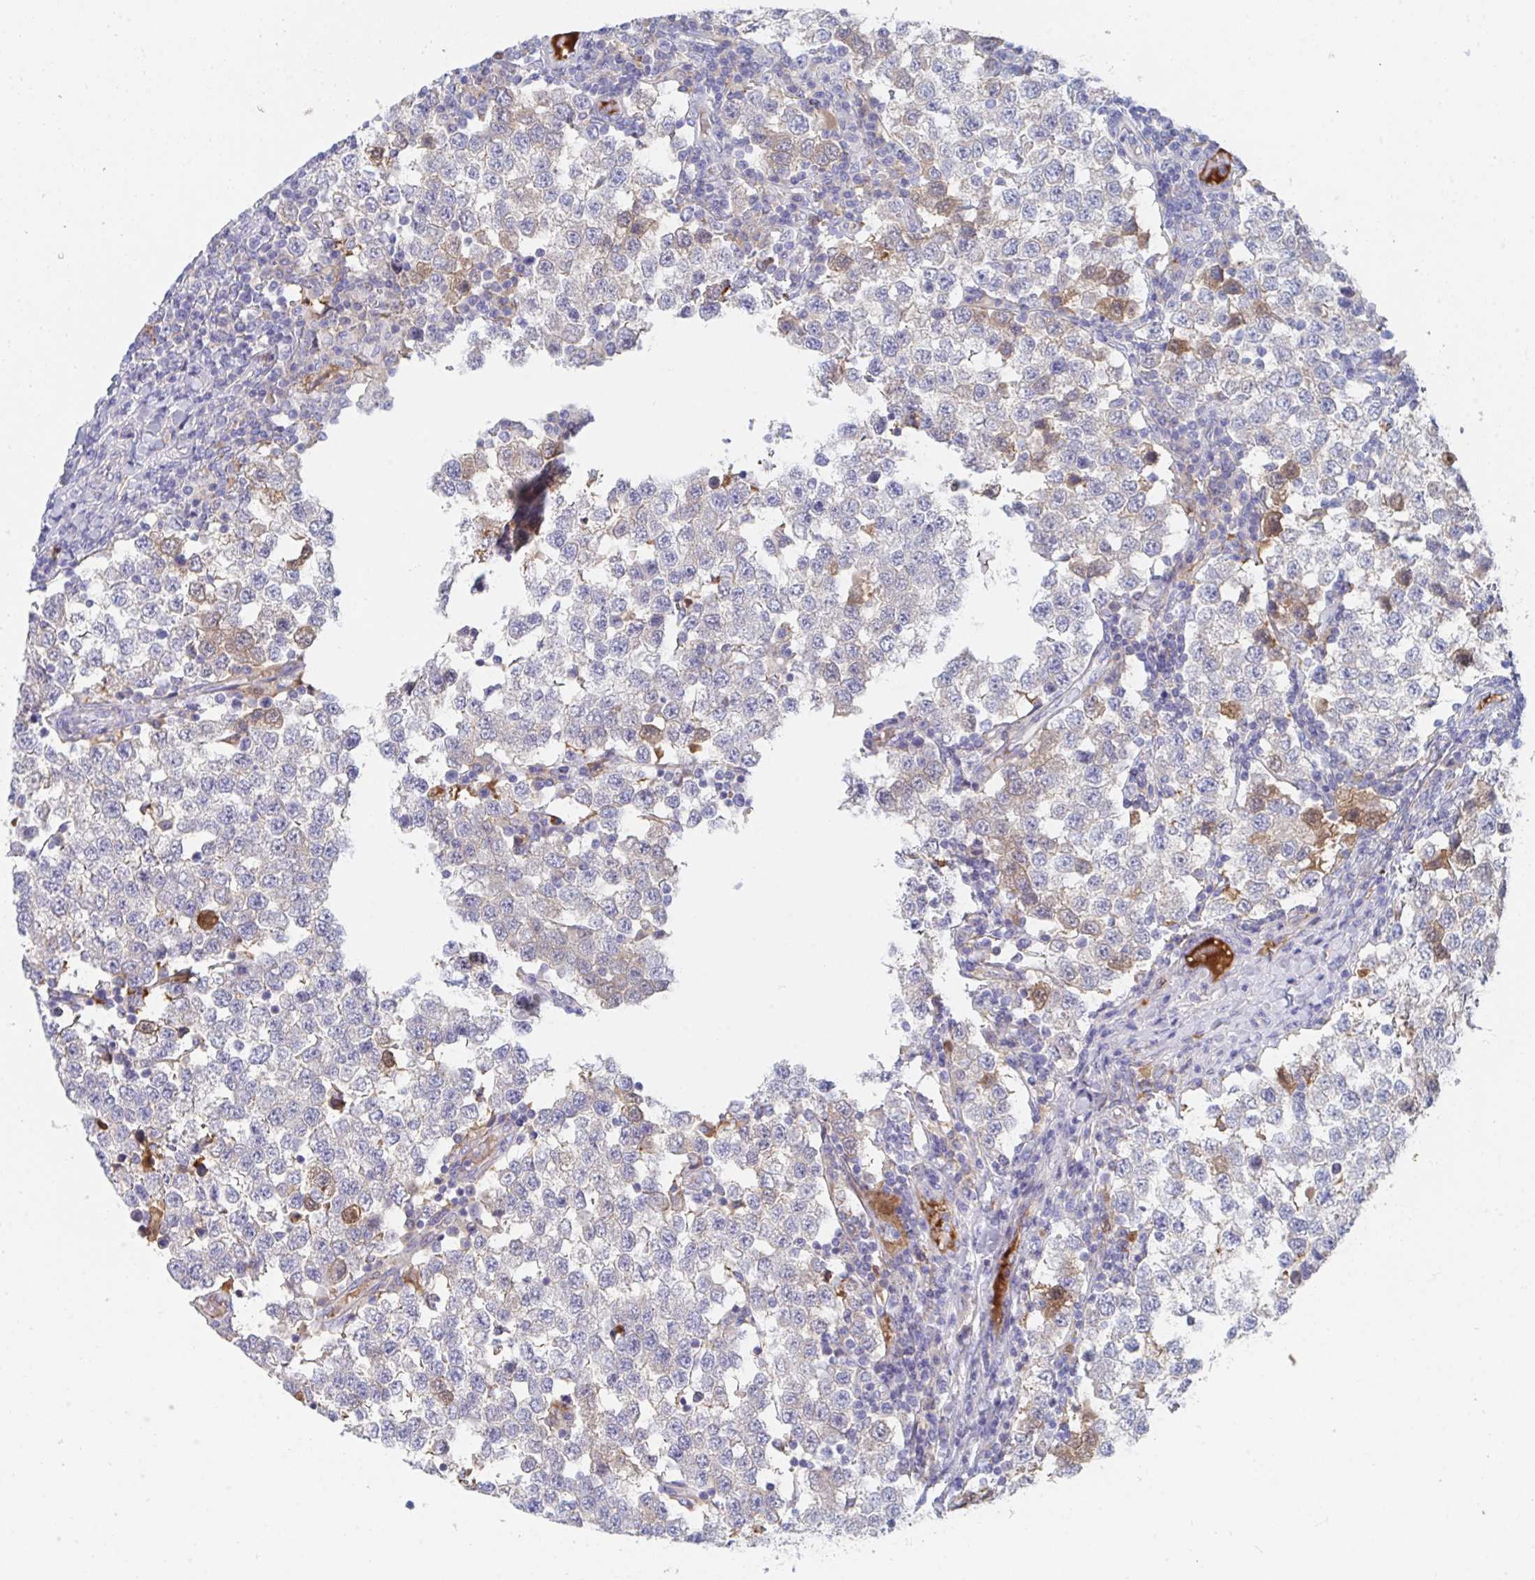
{"staining": {"intensity": "negative", "quantity": "none", "location": "none"}, "tissue": "testis cancer", "cell_type": "Tumor cells", "image_type": "cancer", "snomed": [{"axis": "morphology", "description": "Seminoma, NOS"}, {"axis": "topography", "description": "Testis"}], "caption": "This is an IHC micrograph of human seminoma (testis). There is no expression in tumor cells.", "gene": "TNFAIP6", "patient": {"sex": "male", "age": 34}}